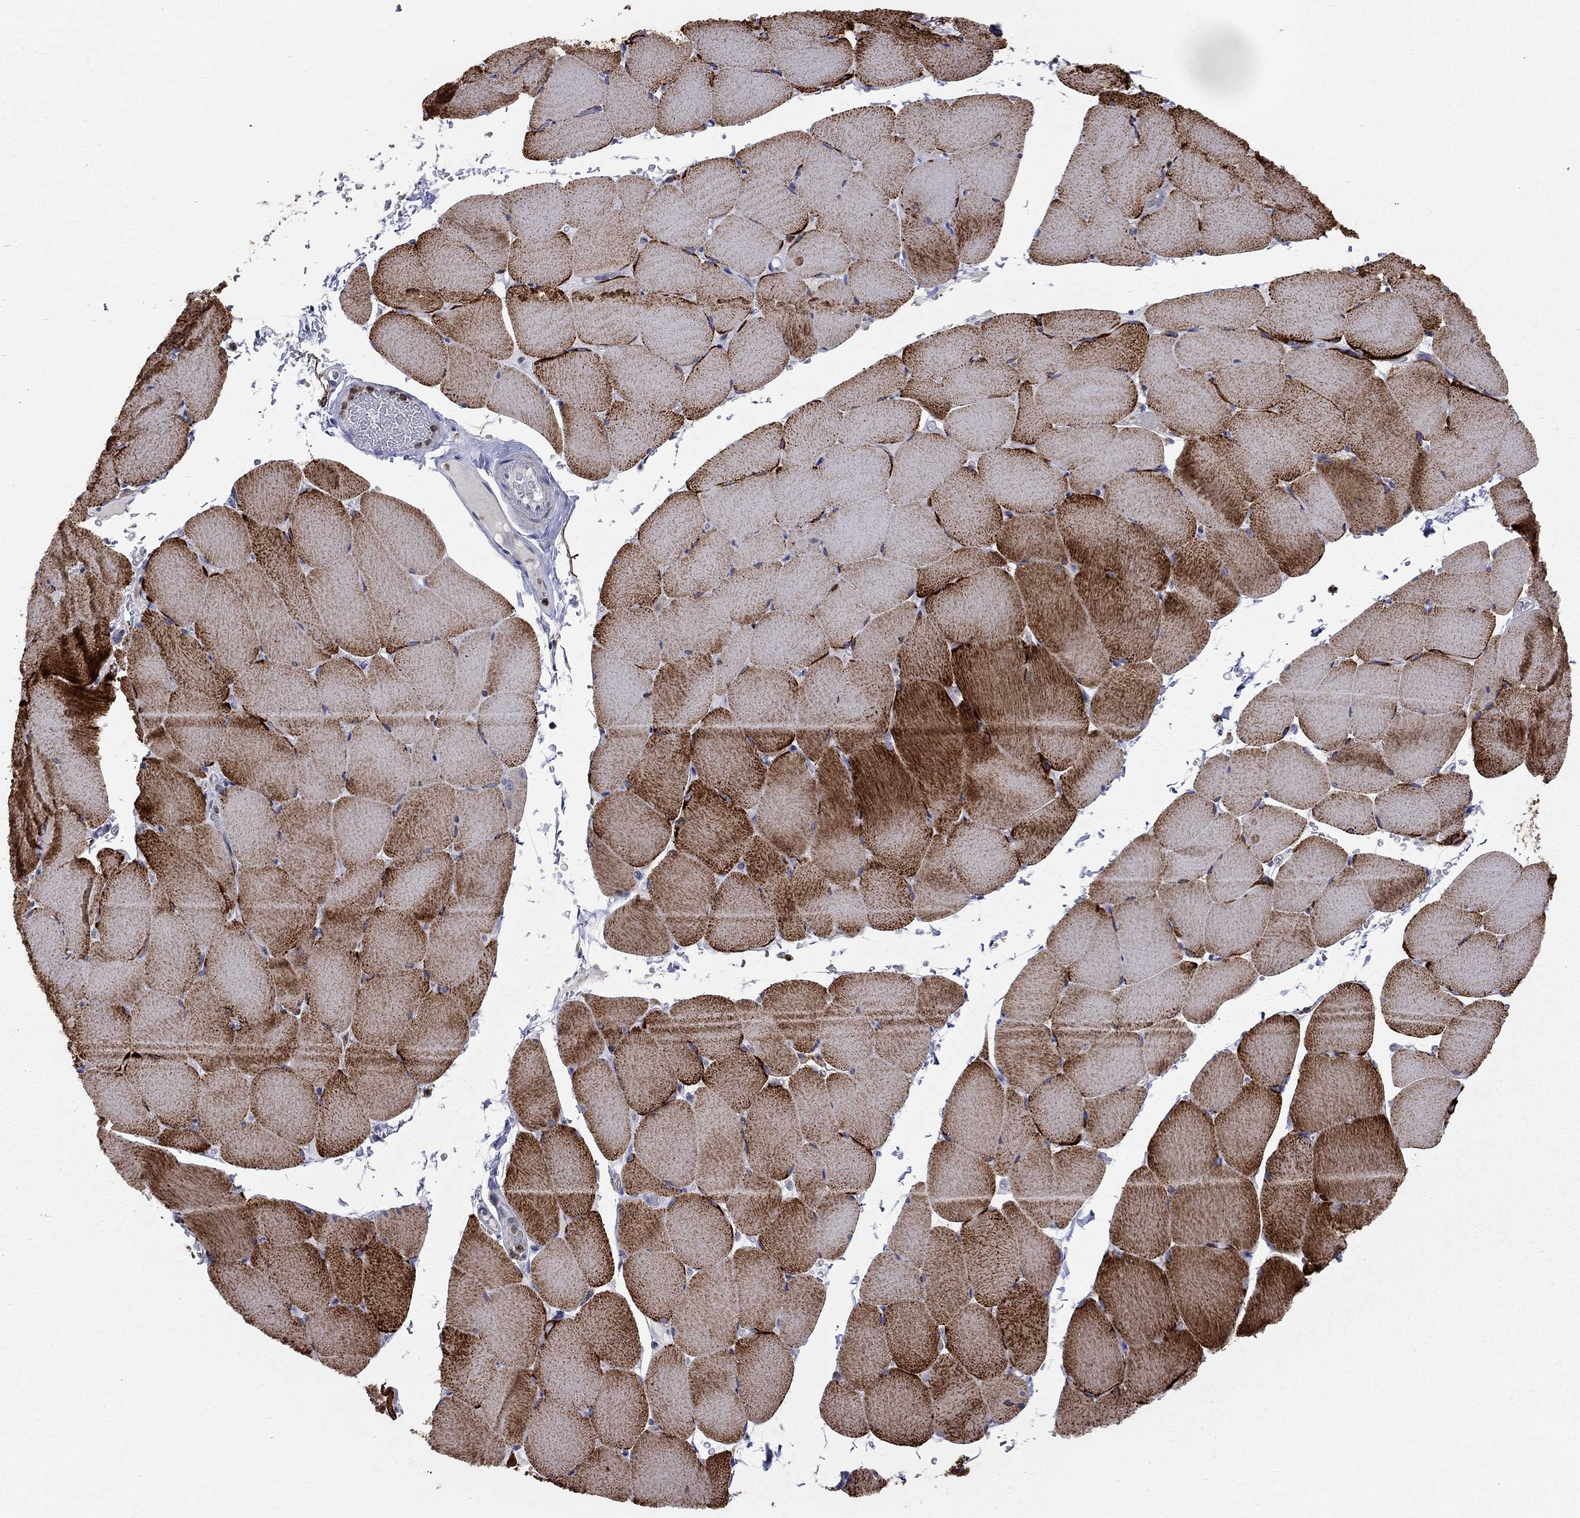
{"staining": {"intensity": "strong", "quantity": "<25%", "location": "cytoplasmic/membranous"}, "tissue": "skeletal muscle", "cell_type": "Myocytes", "image_type": "normal", "snomed": [{"axis": "morphology", "description": "Normal tissue, NOS"}, {"axis": "topography", "description": "Skeletal muscle"}], "caption": "An image showing strong cytoplasmic/membranous staining in about <25% of myocytes in normal skeletal muscle, as visualized by brown immunohistochemical staining.", "gene": "ACSL1", "patient": {"sex": "female", "age": 37}}